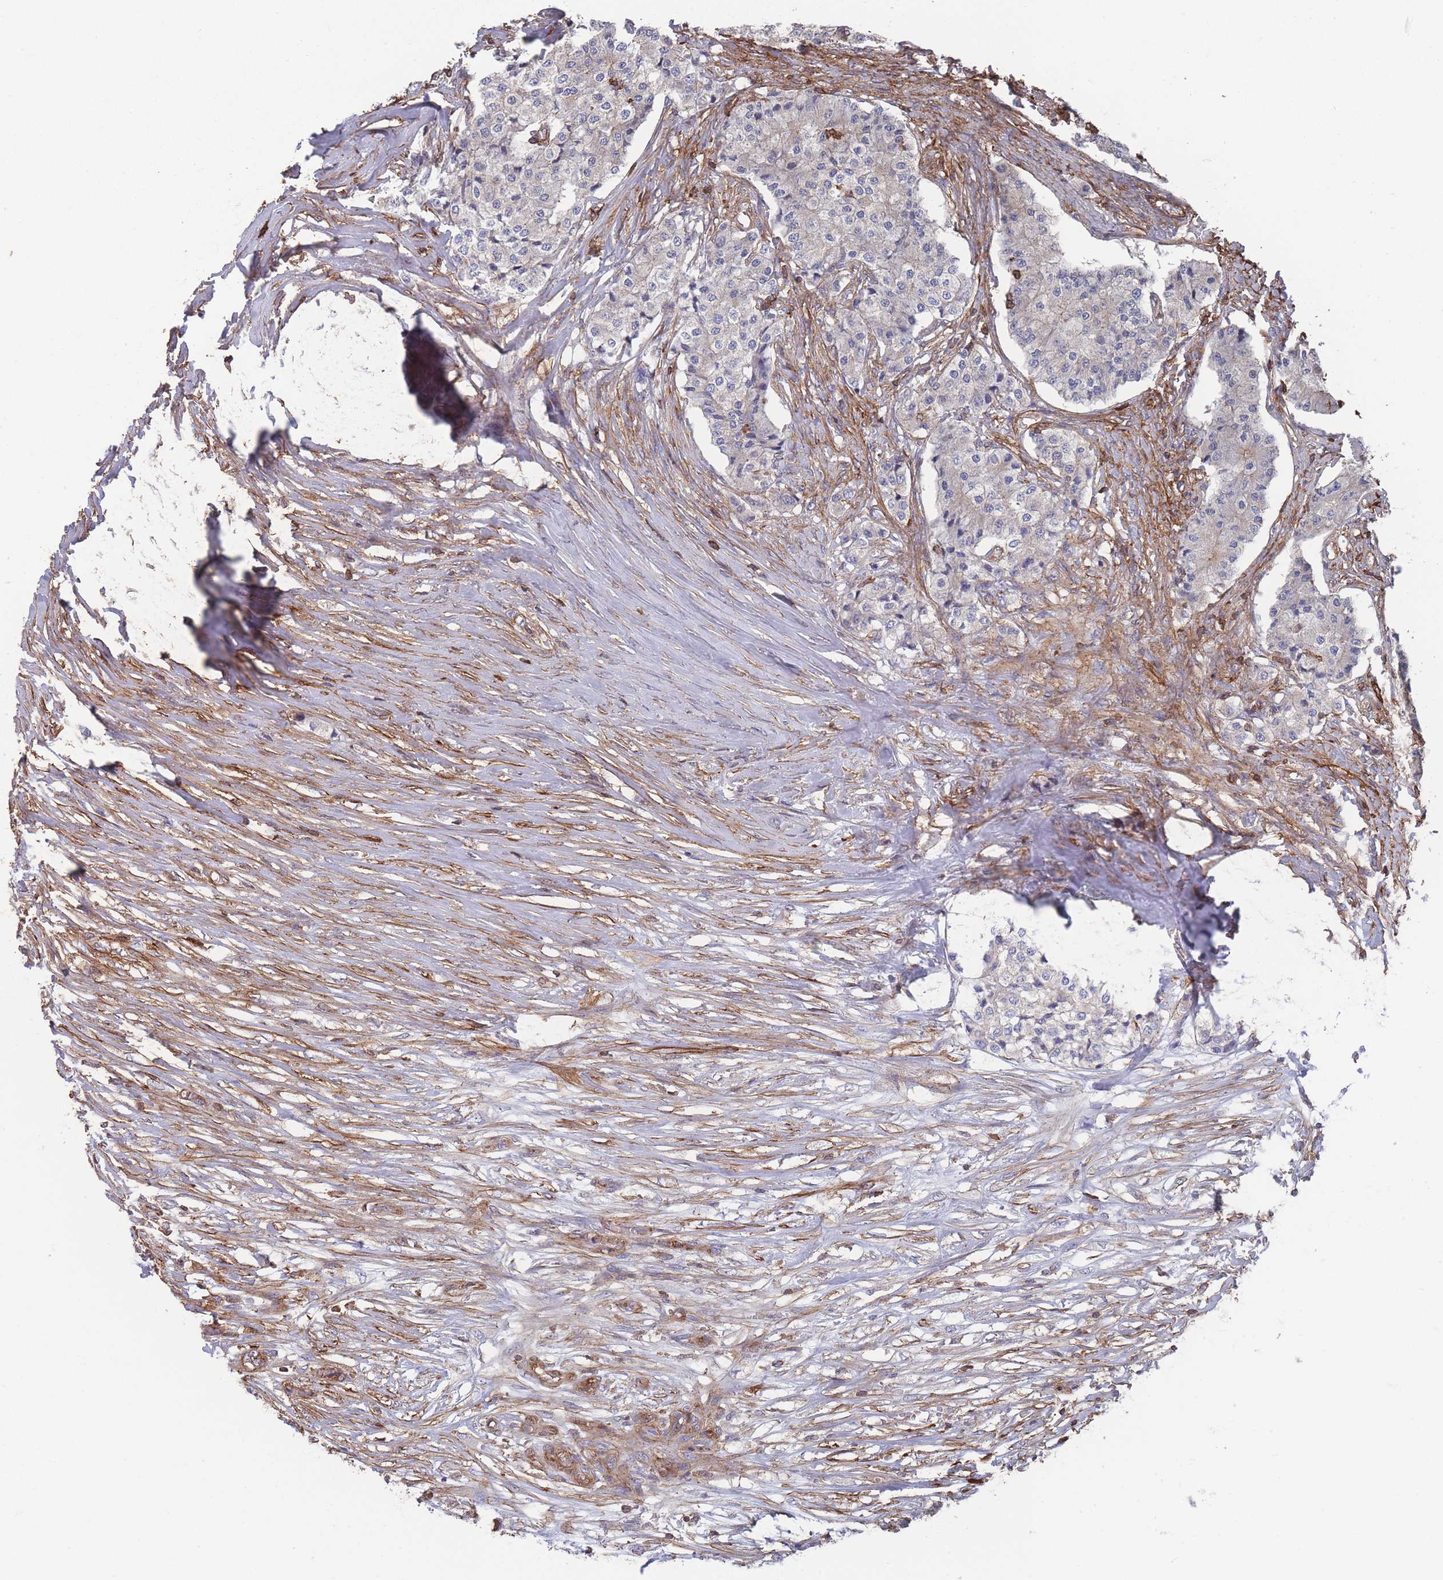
{"staining": {"intensity": "negative", "quantity": "none", "location": "none"}, "tissue": "carcinoid", "cell_type": "Tumor cells", "image_type": "cancer", "snomed": [{"axis": "morphology", "description": "Carcinoid, malignant, NOS"}, {"axis": "topography", "description": "Colon"}], "caption": "Protein analysis of carcinoid shows no significant positivity in tumor cells.", "gene": "SCCPDH", "patient": {"sex": "female", "age": 52}}